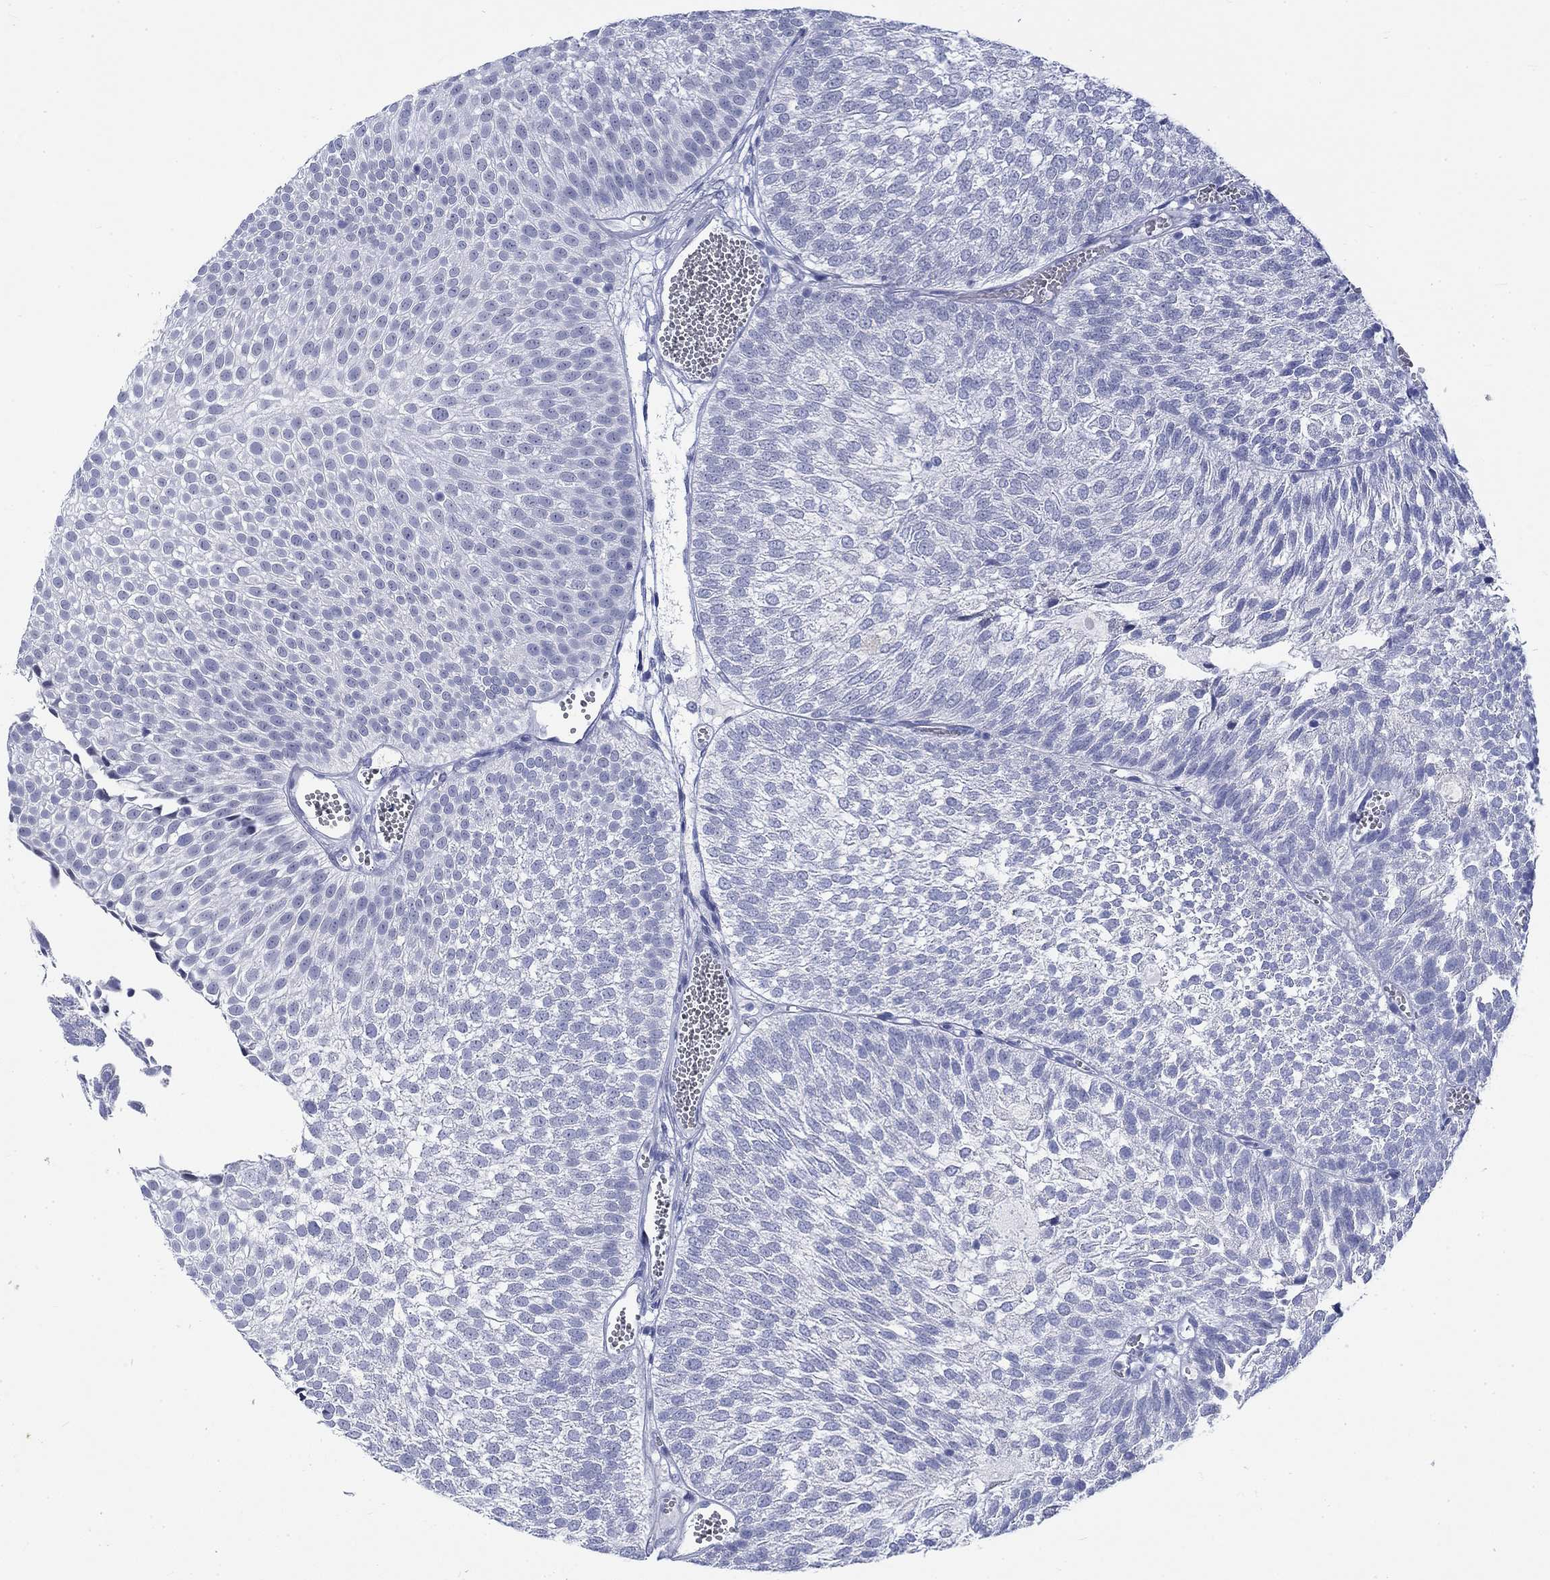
{"staining": {"intensity": "negative", "quantity": "none", "location": "none"}, "tissue": "urothelial cancer", "cell_type": "Tumor cells", "image_type": "cancer", "snomed": [{"axis": "morphology", "description": "Urothelial carcinoma, Low grade"}, {"axis": "topography", "description": "Urinary bladder"}], "caption": "This is an IHC photomicrograph of urothelial carcinoma (low-grade). There is no staining in tumor cells.", "gene": "KRT76", "patient": {"sex": "male", "age": 52}}